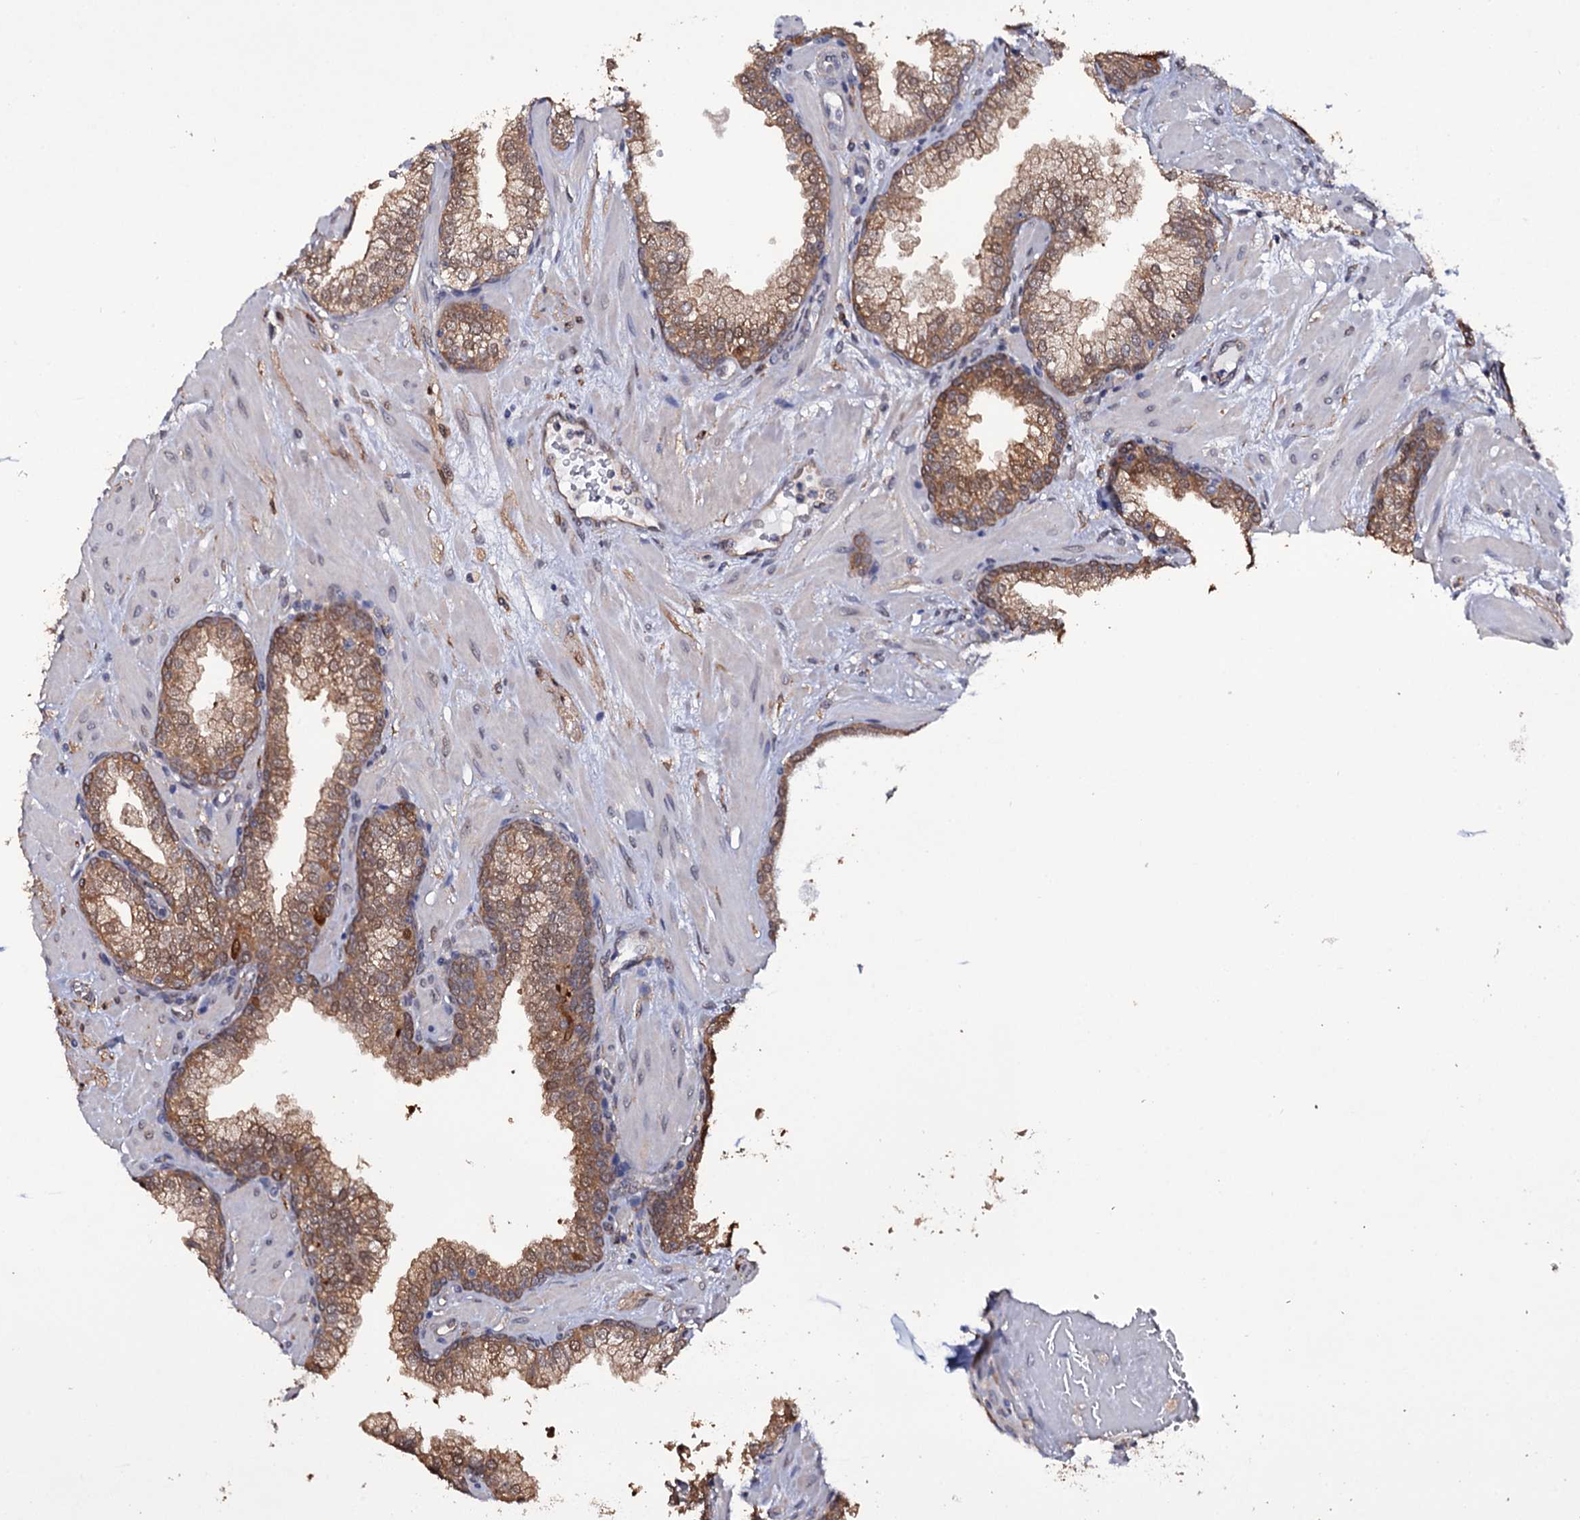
{"staining": {"intensity": "moderate", "quantity": ">75%", "location": "cytoplasmic/membranous"}, "tissue": "prostate", "cell_type": "Glandular cells", "image_type": "normal", "snomed": [{"axis": "morphology", "description": "Normal tissue, NOS"}, {"axis": "topography", "description": "Prostate"}], "caption": "Immunohistochemical staining of unremarkable human prostate shows medium levels of moderate cytoplasmic/membranous expression in about >75% of glandular cells.", "gene": "CRYL1", "patient": {"sex": "male", "age": 60}}